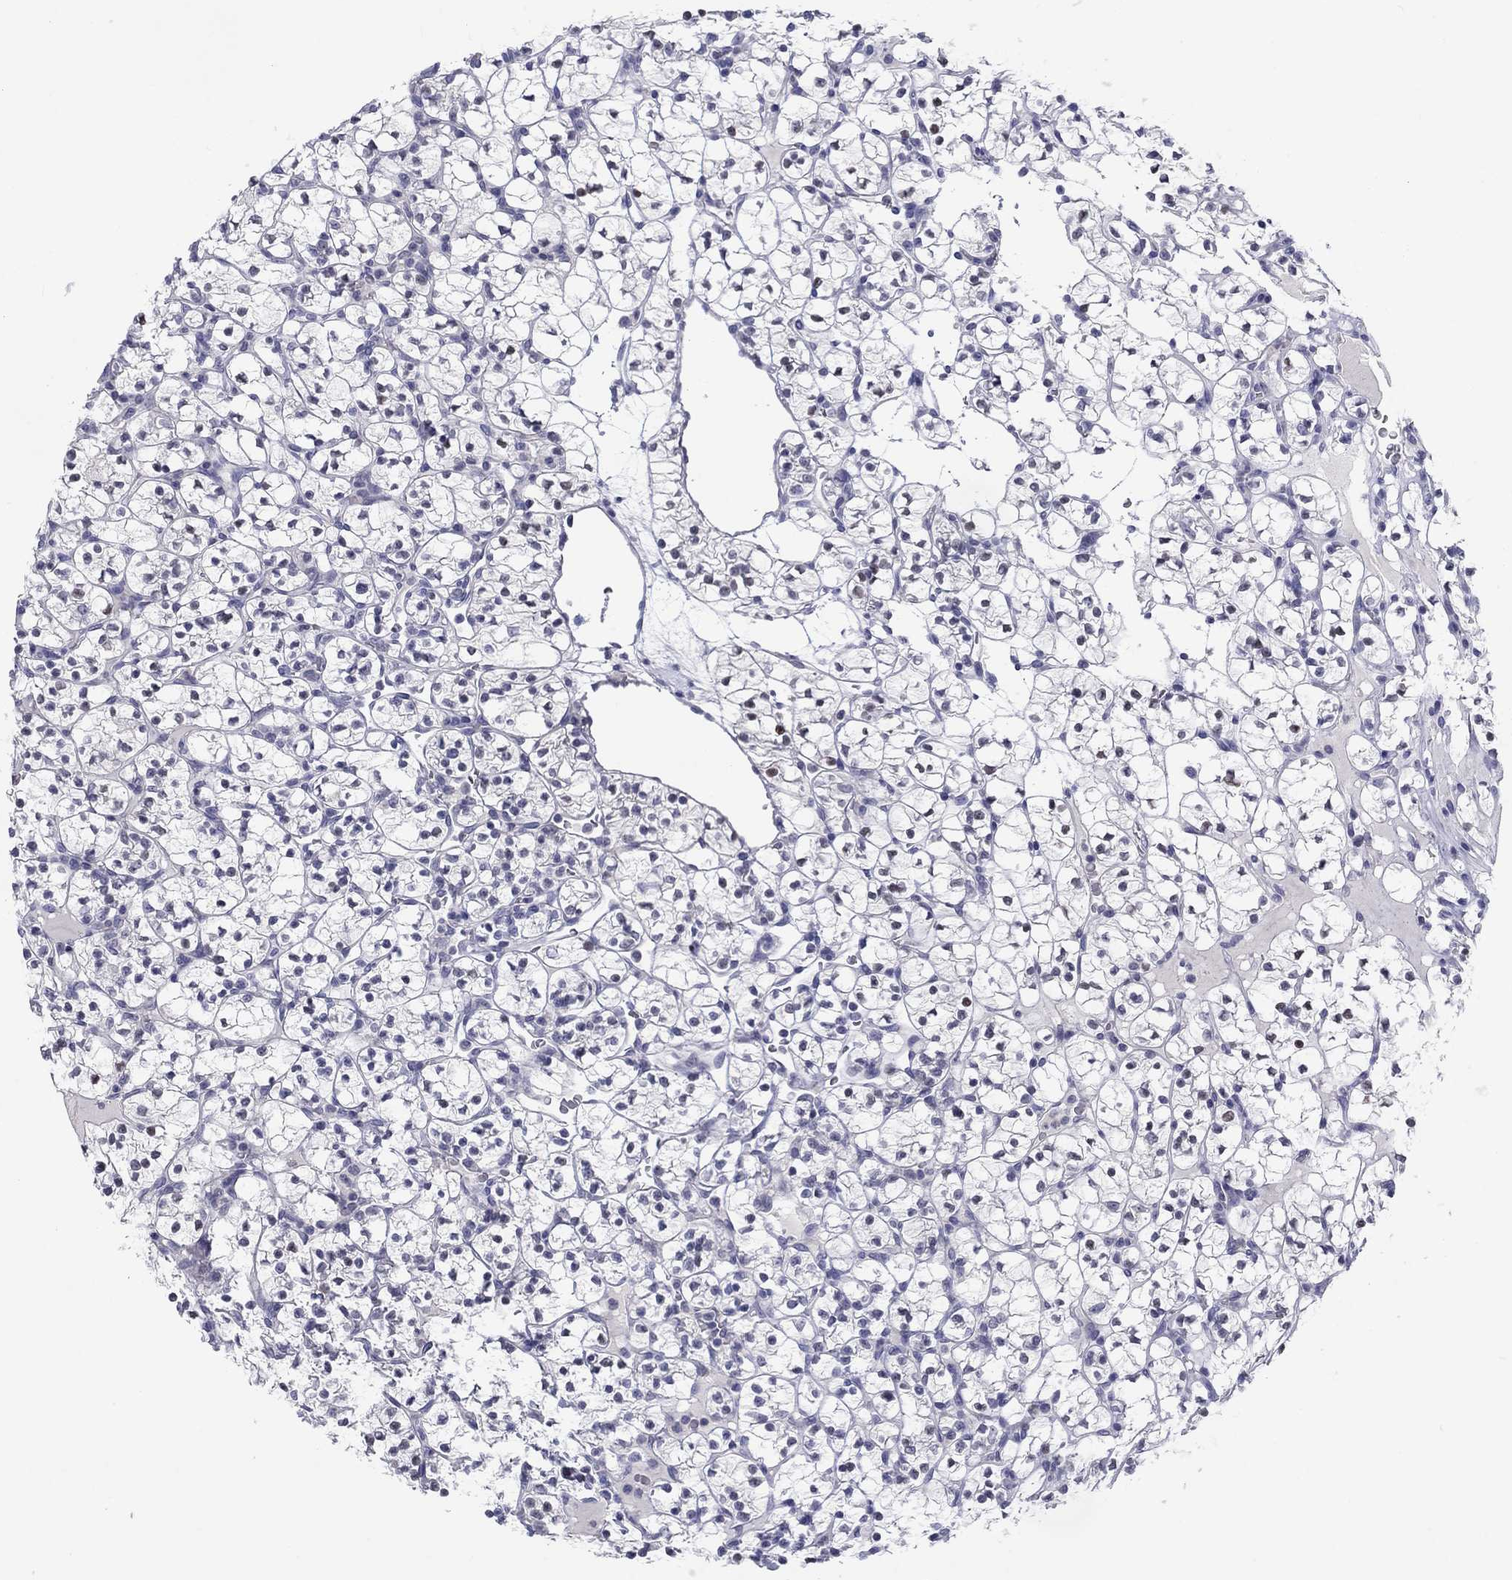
{"staining": {"intensity": "negative", "quantity": "none", "location": "none"}, "tissue": "renal cancer", "cell_type": "Tumor cells", "image_type": "cancer", "snomed": [{"axis": "morphology", "description": "Adenocarcinoma, NOS"}, {"axis": "topography", "description": "Kidney"}], "caption": "The IHC histopathology image has no significant staining in tumor cells of adenocarcinoma (renal) tissue. (DAB (3,3'-diaminobenzidine) IHC, high magnification).", "gene": "CACNA1A", "patient": {"sex": "female", "age": 89}}